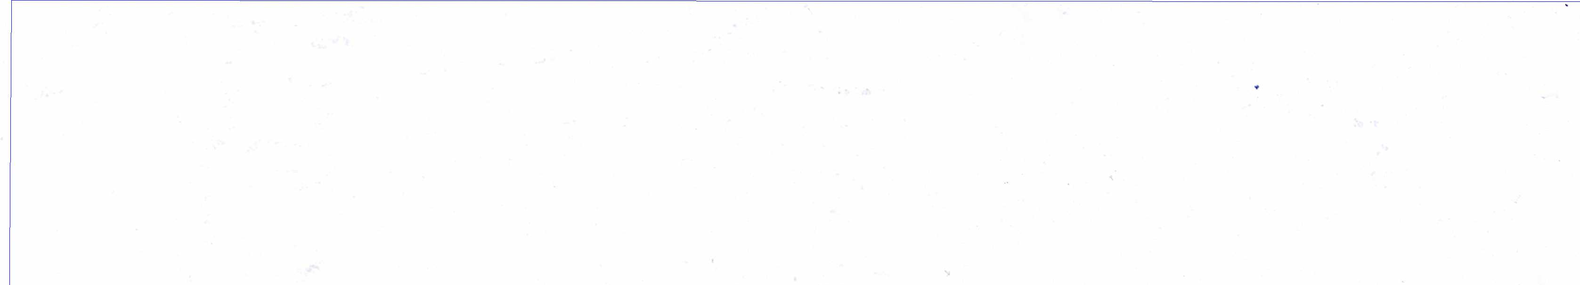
{"staining": {"intensity": "moderate", "quantity": ">75%", "location": "cytoplasmic/membranous"}, "tissue": "nasopharynx", "cell_type": "Respiratory epithelial cells", "image_type": "normal", "snomed": [{"axis": "morphology", "description": "Normal tissue, NOS"}, {"axis": "topography", "description": "Nasopharynx"}], "caption": "Human nasopharynx stained with a brown dye displays moderate cytoplasmic/membranous positive positivity in about >75% of respiratory epithelial cells.", "gene": "LYZ", "patient": {"sex": "male", "age": 63}}